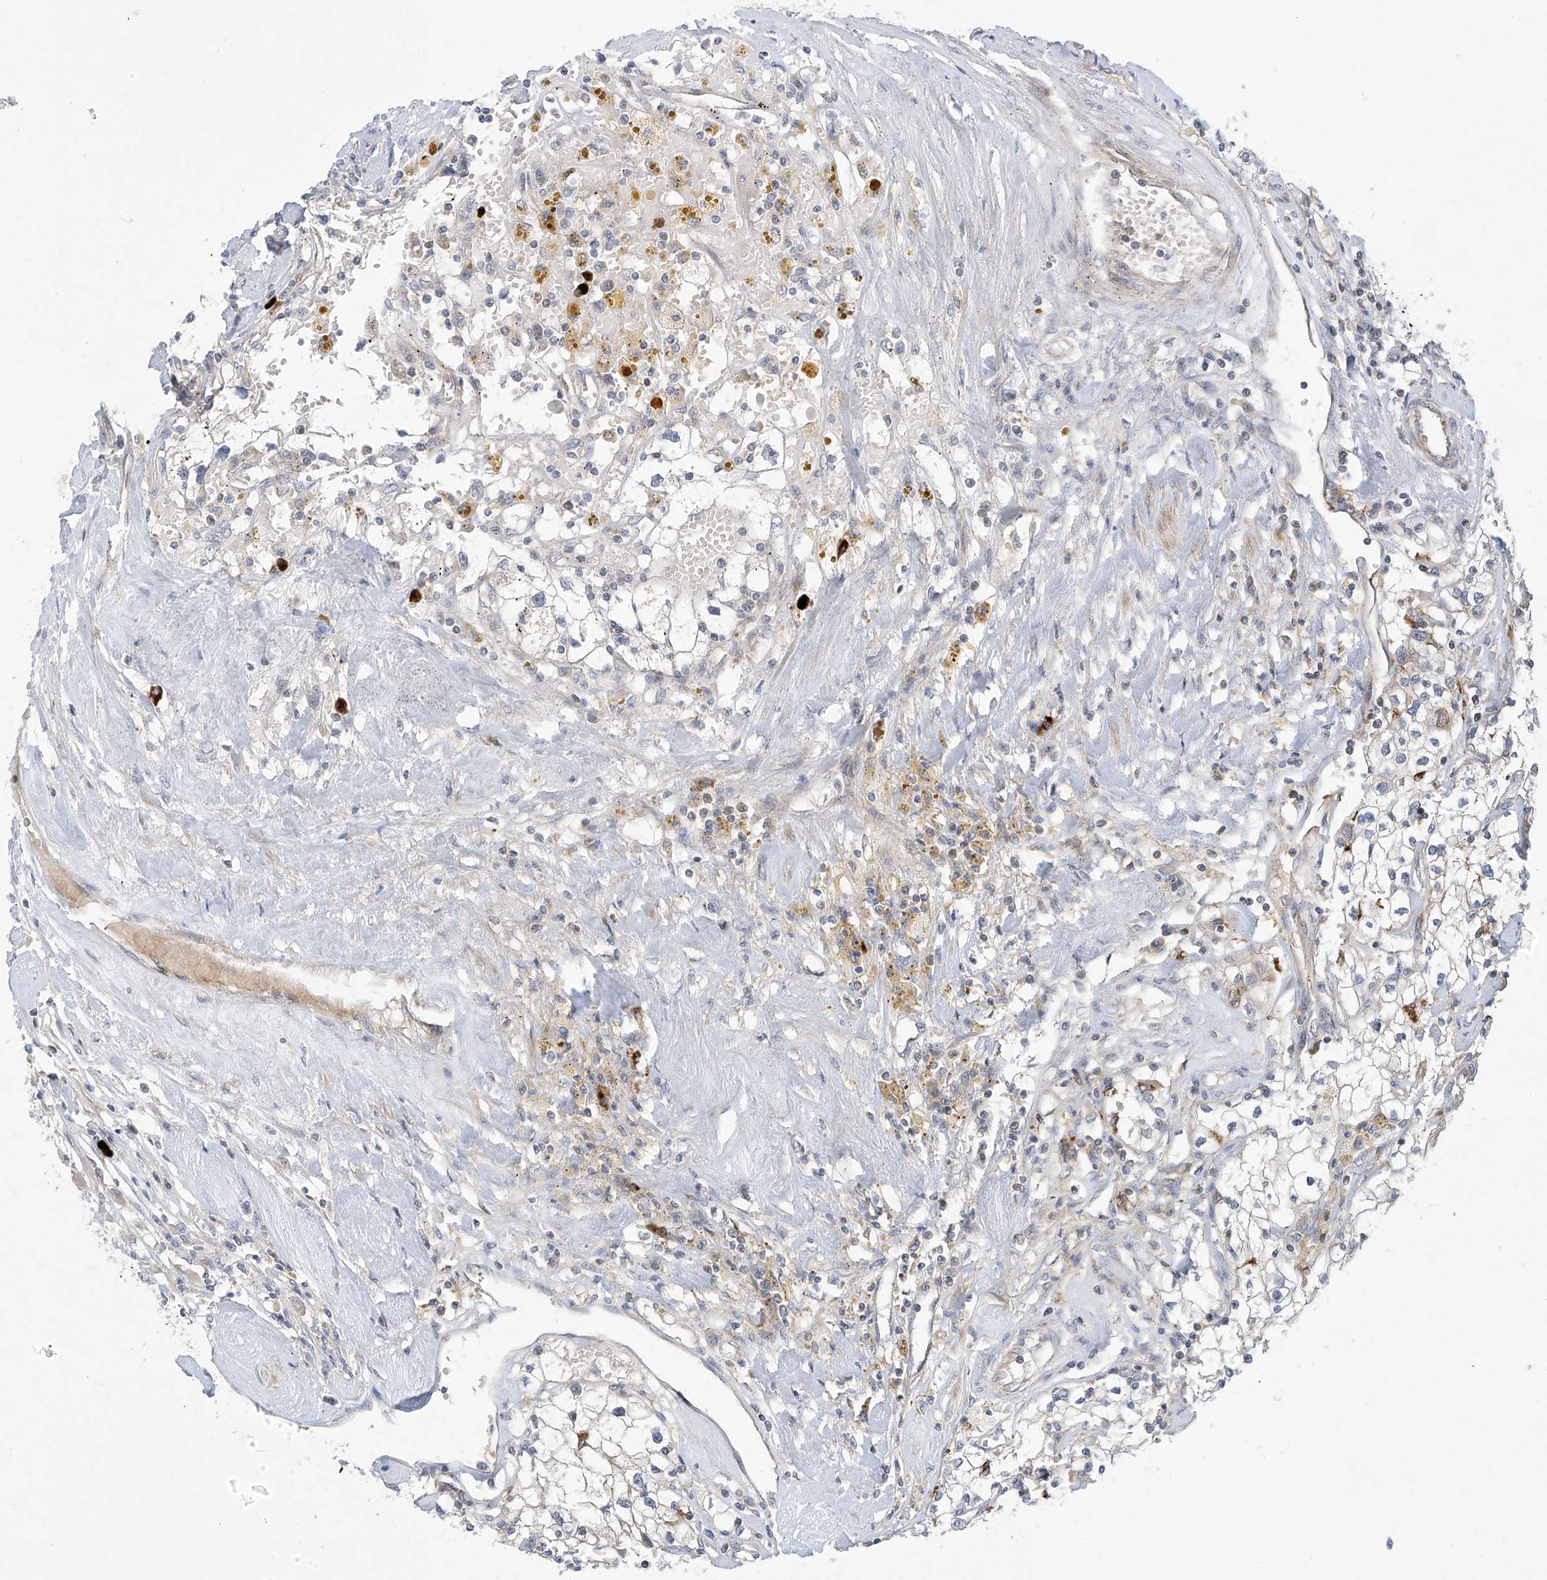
{"staining": {"intensity": "negative", "quantity": "none", "location": "none"}, "tissue": "renal cancer", "cell_type": "Tumor cells", "image_type": "cancer", "snomed": [{"axis": "morphology", "description": "Adenocarcinoma, NOS"}, {"axis": "topography", "description": "Kidney"}], "caption": "Immunohistochemical staining of human renal cancer reveals no significant positivity in tumor cells. Brightfield microscopy of immunohistochemistry (IHC) stained with DAB (brown) and hematoxylin (blue), captured at high magnification.", "gene": "IBA57", "patient": {"sex": "male", "age": 56}}